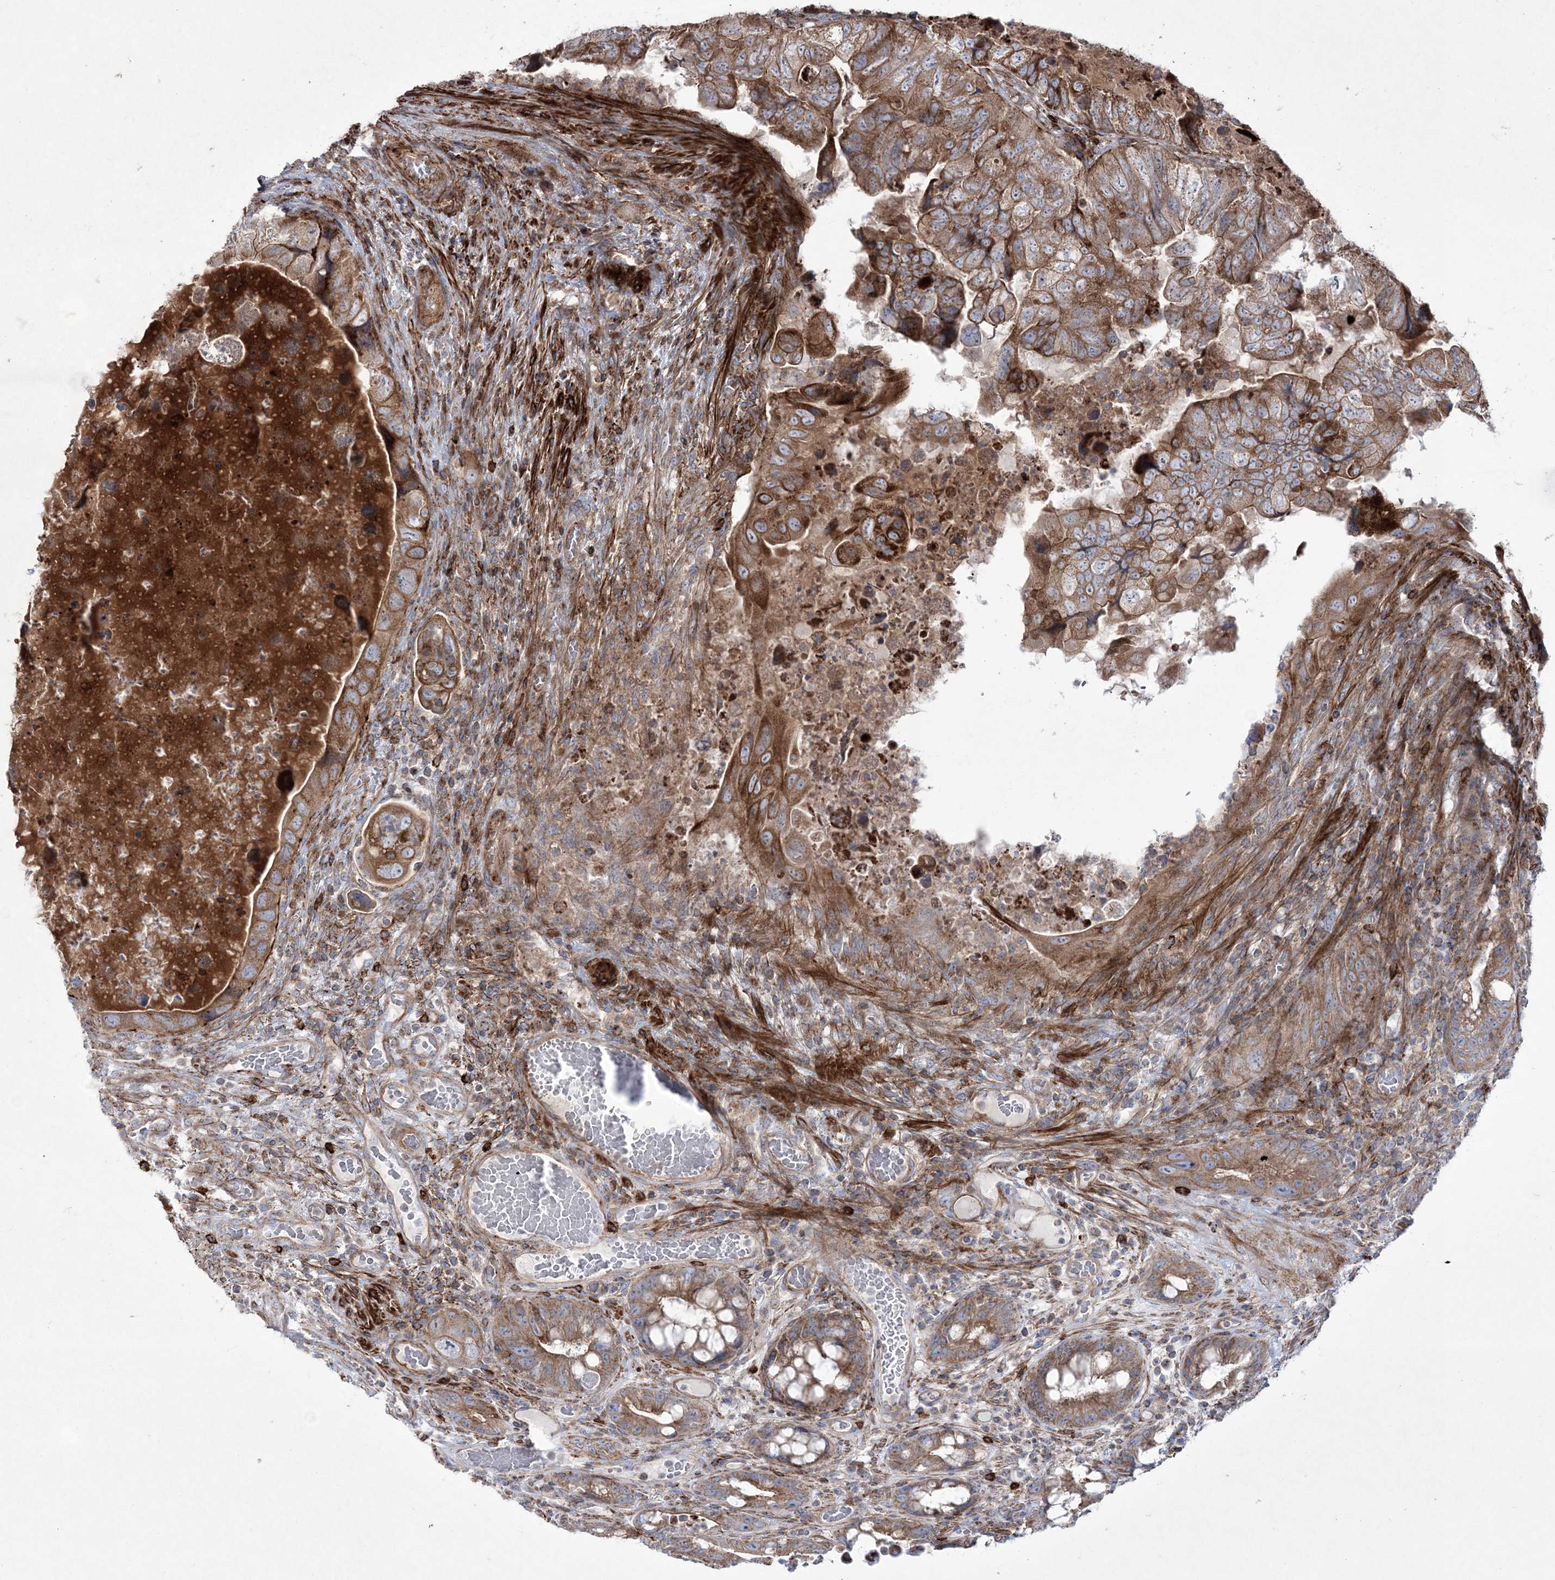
{"staining": {"intensity": "moderate", "quantity": "25%-75%", "location": "cytoplasmic/membranous"}, "tissue": "colorectal cancer", "cell_type": "Tumor cells", "image_type": "cancer", "snomed": [{"axis": "morphology", "description": "Adenocarcinoma, NOS"}, {"axis": "topography", "description": "Rectum"}], "caption": "IHC image of human colorectal adenocarcinoma stained for a protein (brown), which exhibits medium levels of moderate cytoplasmic/membranous staining in approximately 25%-75% of tumor cells.", "gene": "RICTOR", "patient": {"sex": "male", "age": 63}}